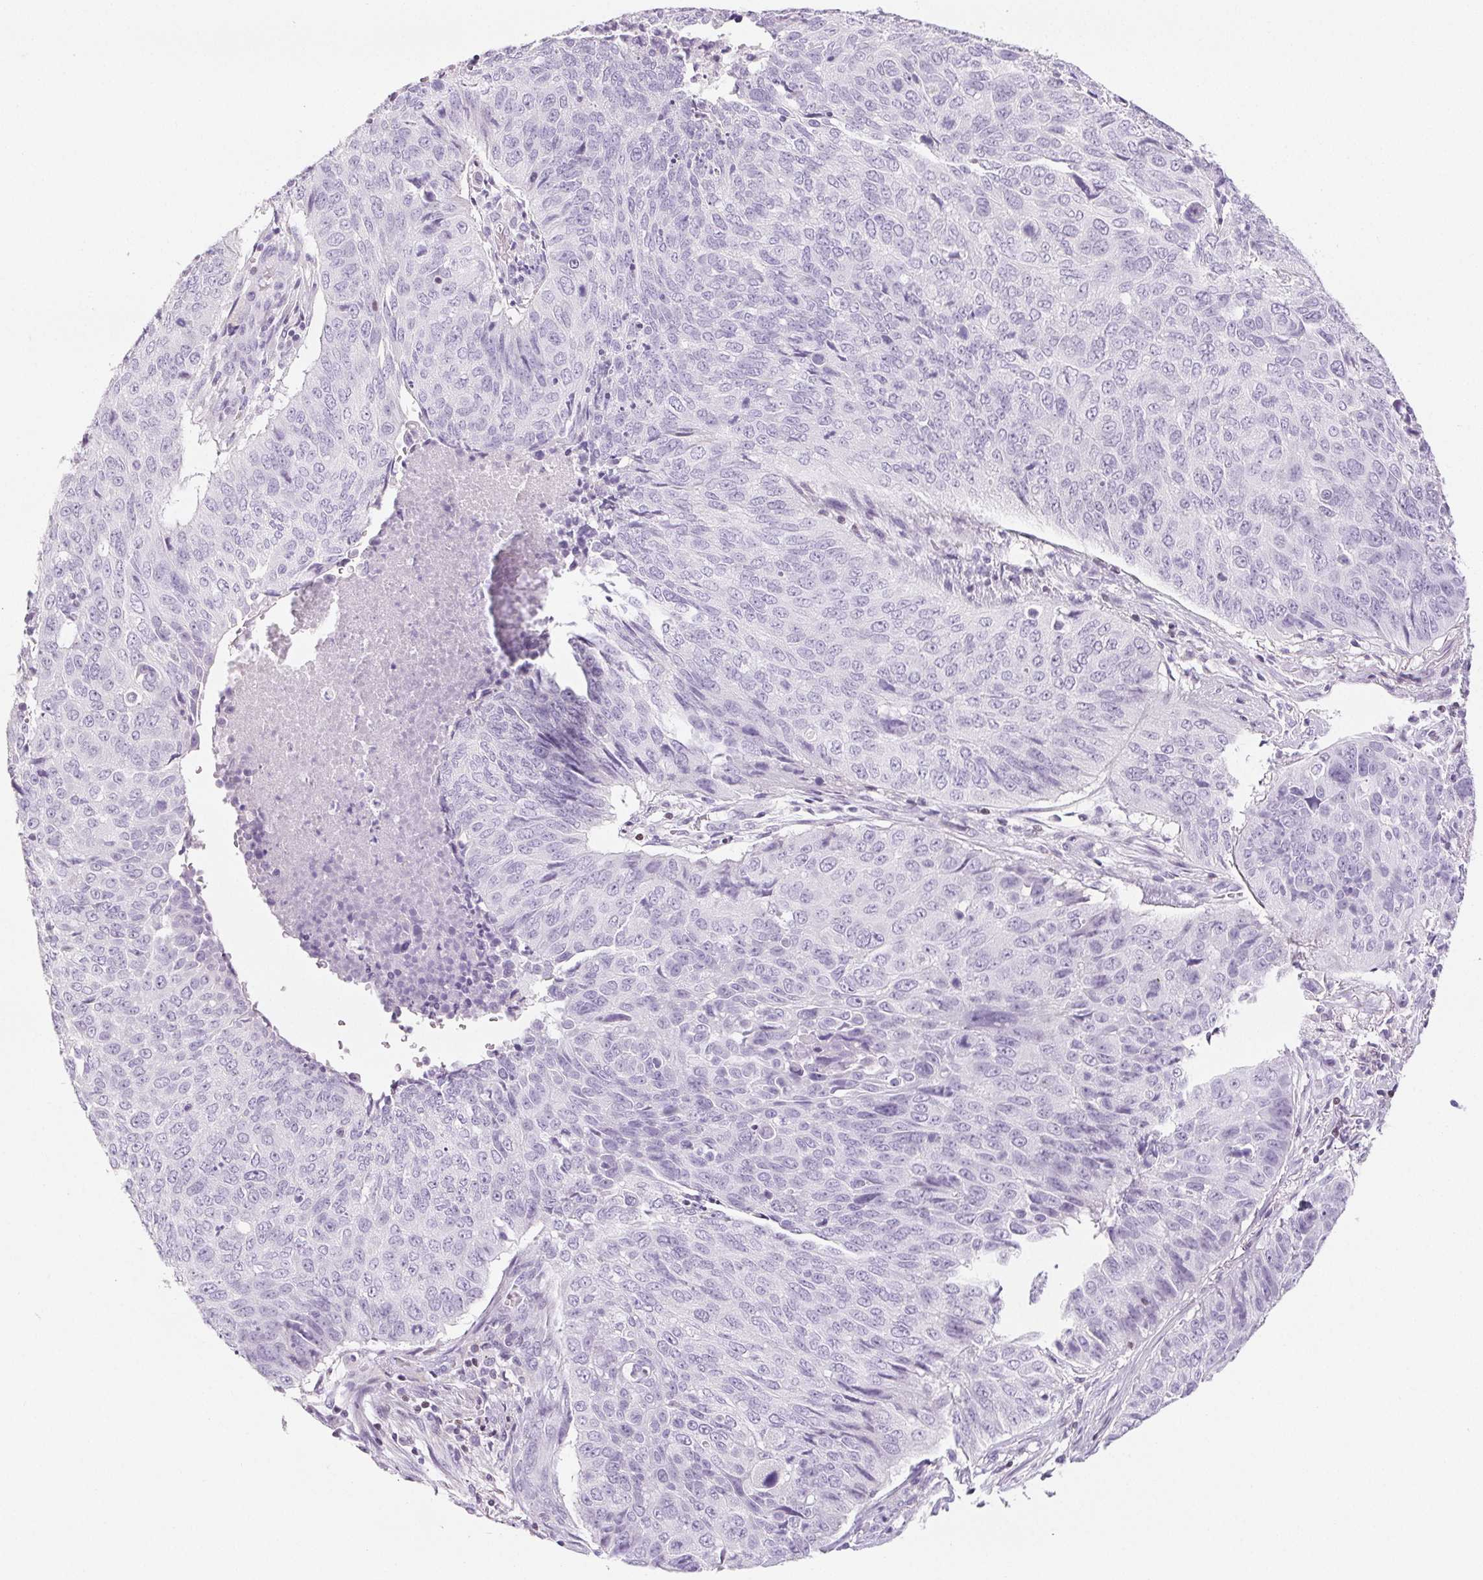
{"staining": {"intensity": "negative", "quantity": "none", "location": "none"}, "tissue": "lung cancer", "cell_type": "Tumor cells", "image_type": "cancer", "snomed": [{"axis": "morphology", "description": "Normal tissue, NOS"}, {"axis": "morphology", "description": "Squamous cell carcinoma, NOS"}, {"axis": "topography", "description": "Bronchus"}, {"axis": "topography", "description": "Lung"}], "caption": "A micrograph of lung cancer (squamous cell carcinoma) stained for a protein demonstrates no brown staining in tumor cells.", "gene": "BEND2", "patient": {"sex": "male", "age": 64}}